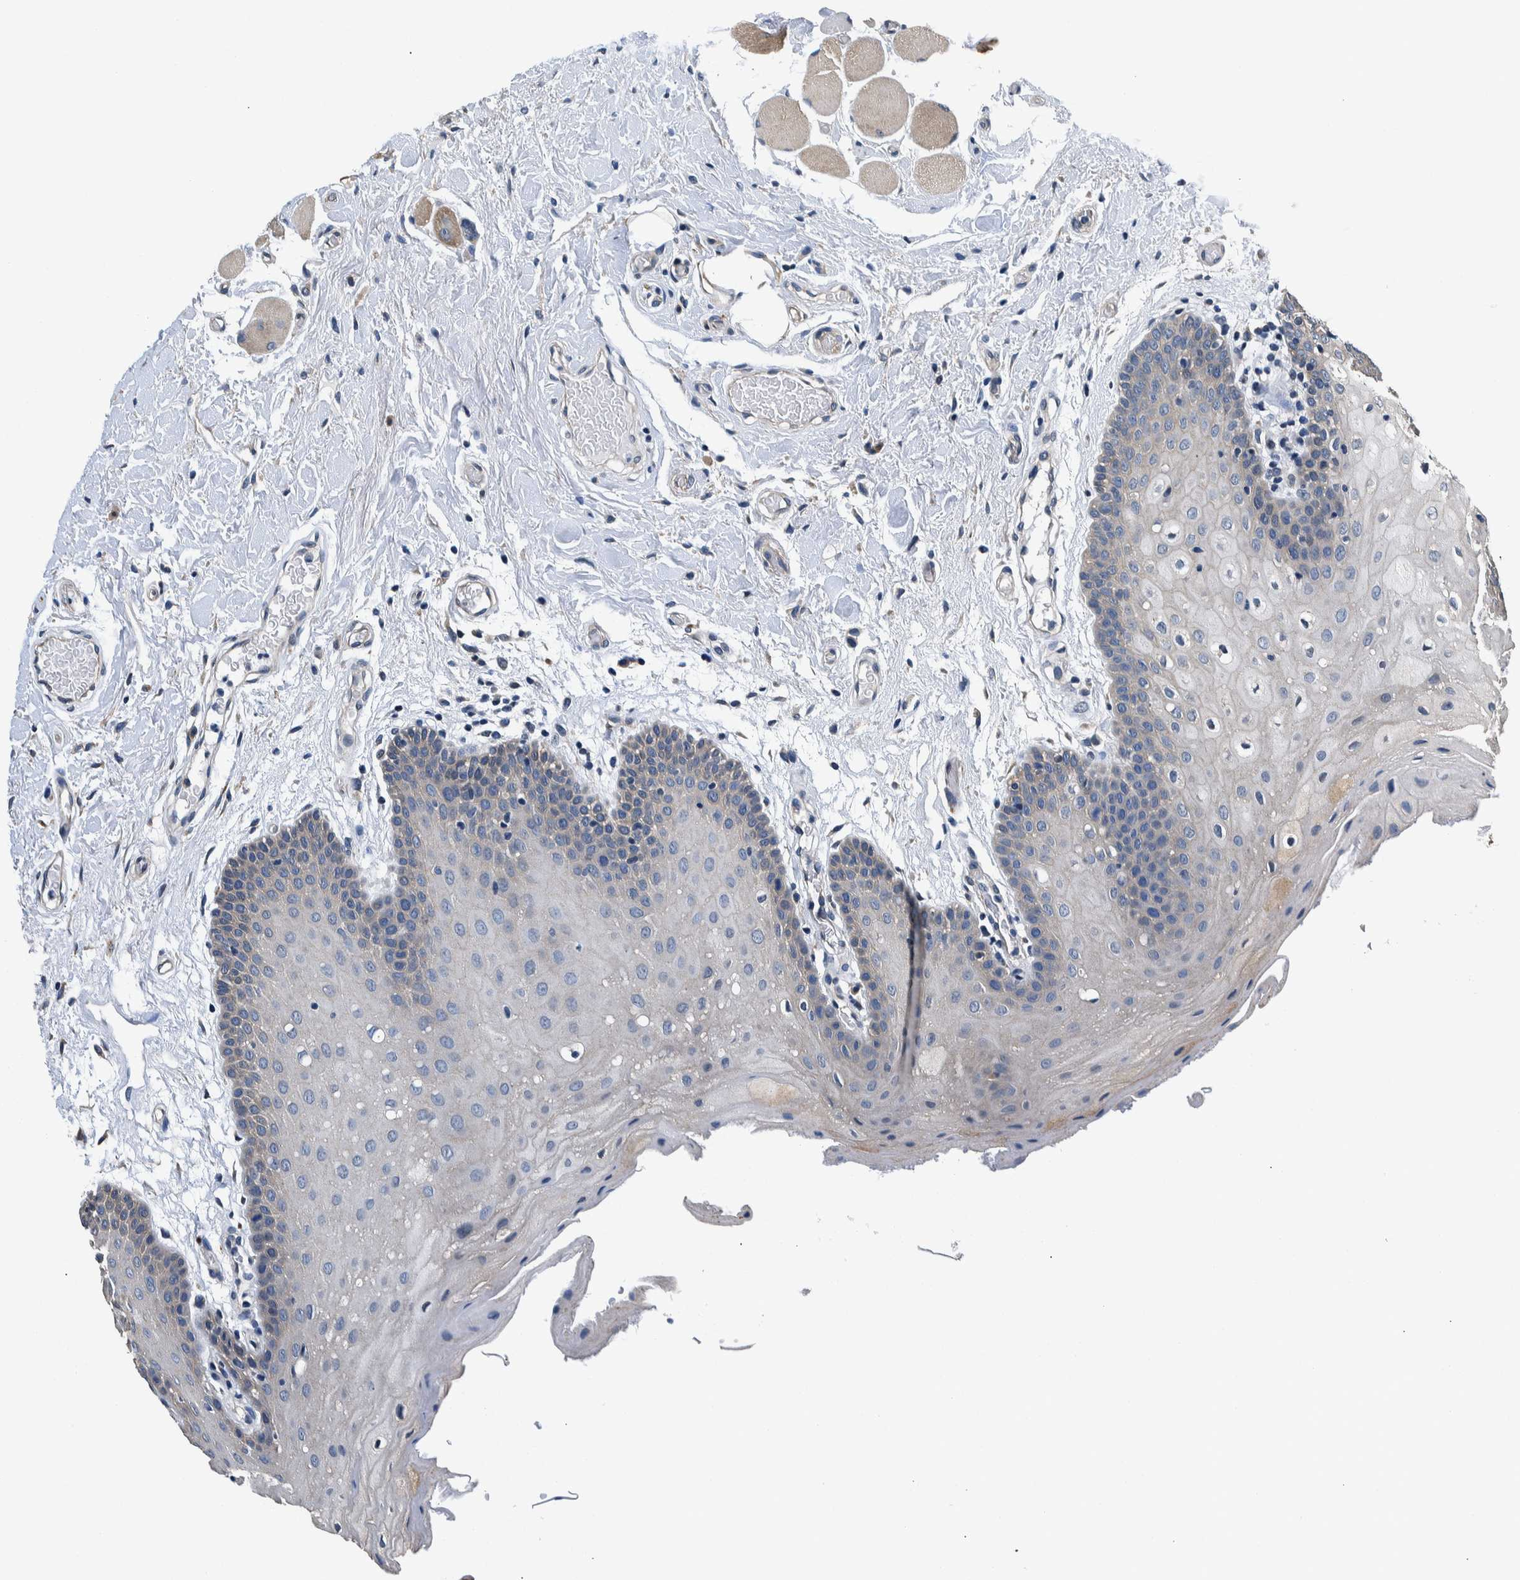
{"staining": {"intensity": "negative", "quantity": "none", "location": "none"}, "tissue": "oral mucosa", "cell_type": "Squamous epithelial cells", "image_type": "normal", "snomed": [{"axis": "morphology", "description": "Normal tissue, NOS"}, {"axis": "morphology", "description": "Squamous cell carcinoma, NOS"}, {"axis": "topography", "description": "Oral tissue"}, {"axis": "topography", "description": "Head-Neck"}], "caption": "The micrograph demonstrates no significant staining in squamous epithelial cells of oral mucosa.", "gene": "NIBAN2", "patient": {"sex": "male", "age": 71}}